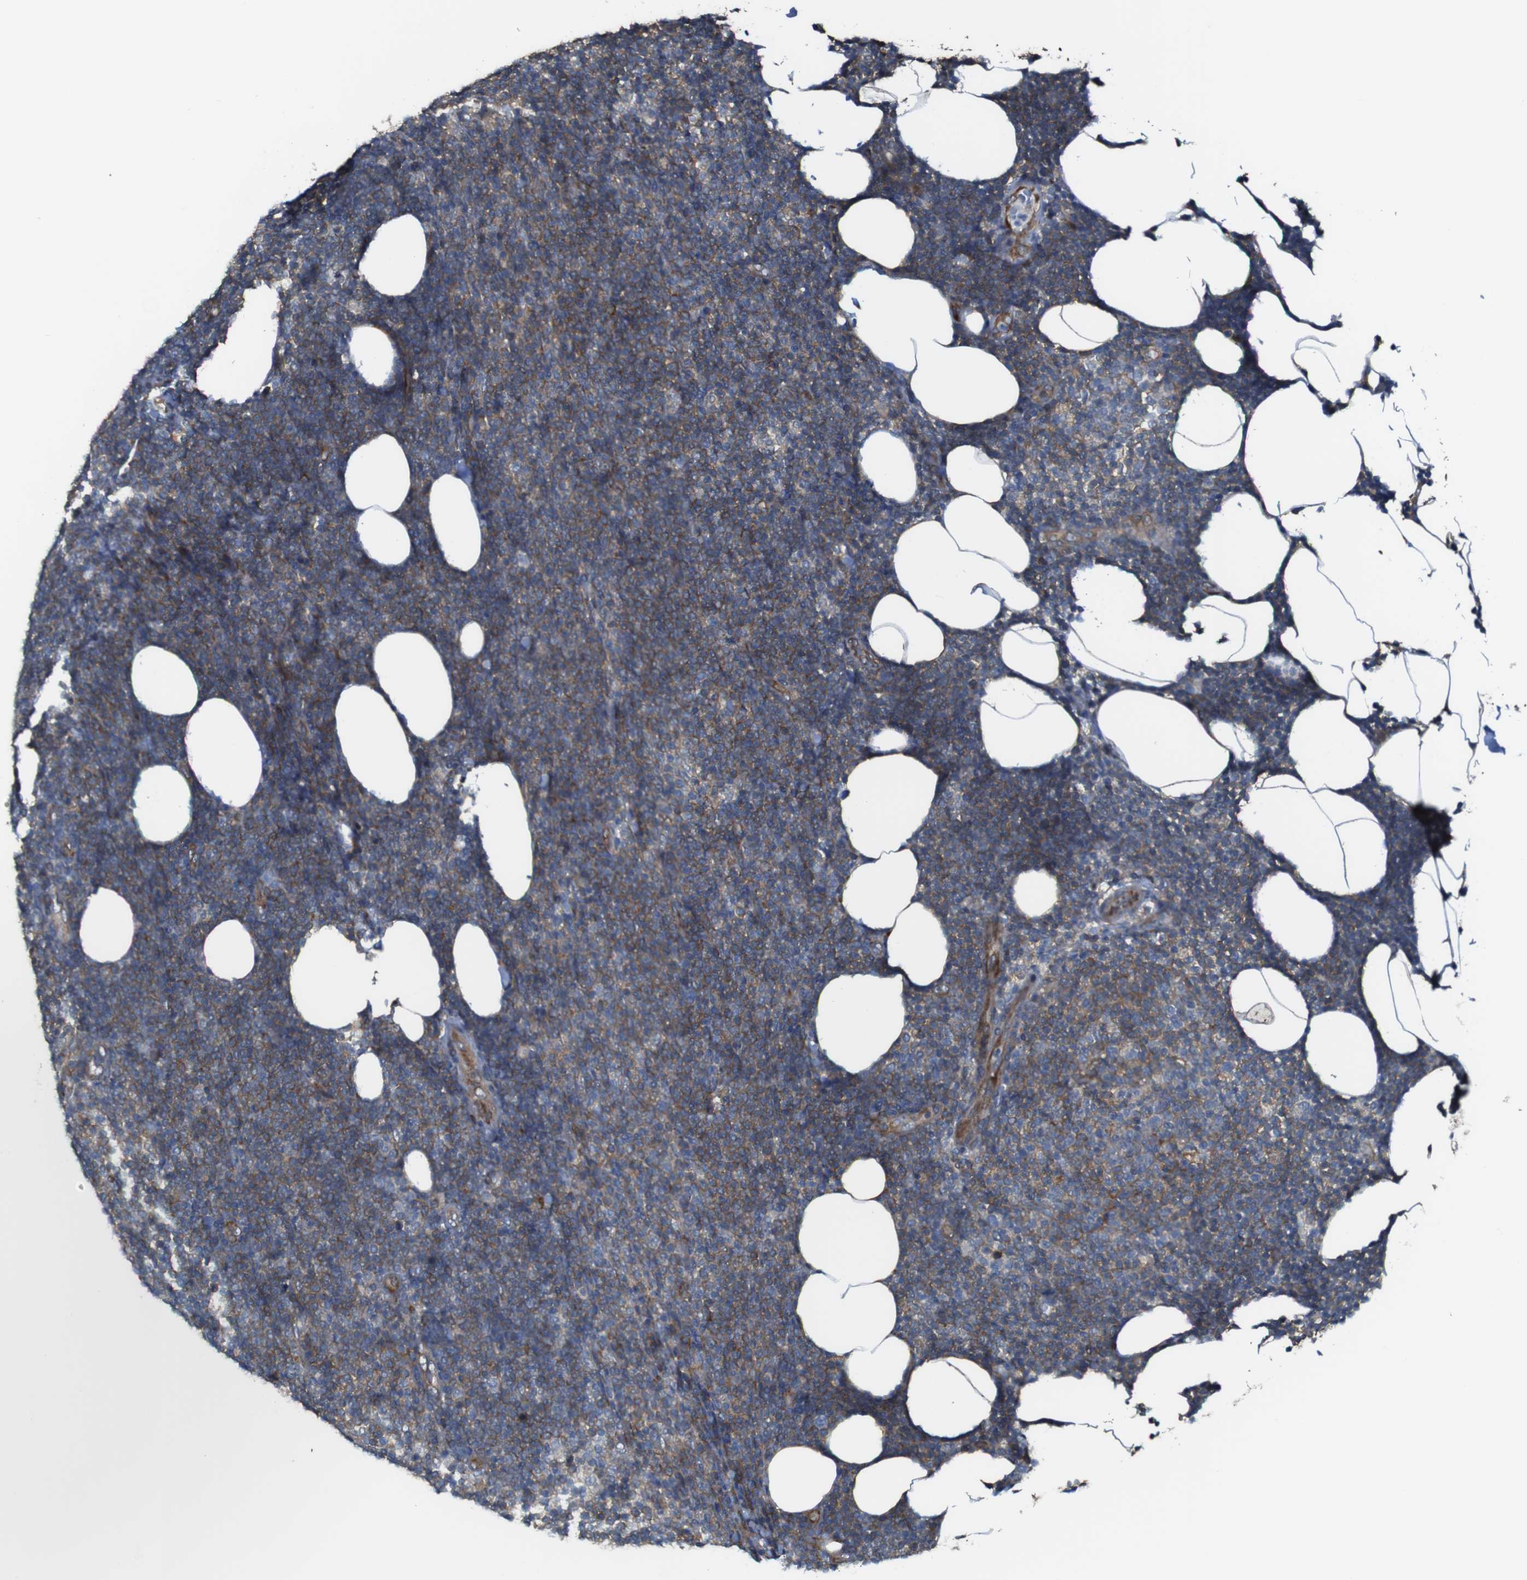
{"staining": {"intensity": "weak", "quantity": ">75%", "location": "cytoplasmic/membranous"}, "tissue": "lymphoma", "cell_type": "Tumor cells", "image_type": "cancer", "snomed": [{"axis": "morphology", "description": "Malignant lymphoma, non-Hodgkin's type, Low grade"}, {"axis": "topography", "description": "Lymph node"}], "caption": "Low-grade malignant lymphoma, non-Hodgkin's type stained with a protein marker demonstrates weak staining in tumor cells.", "gene": "PCOLCE2", "patient": {"sex": "male", "age": 66}}